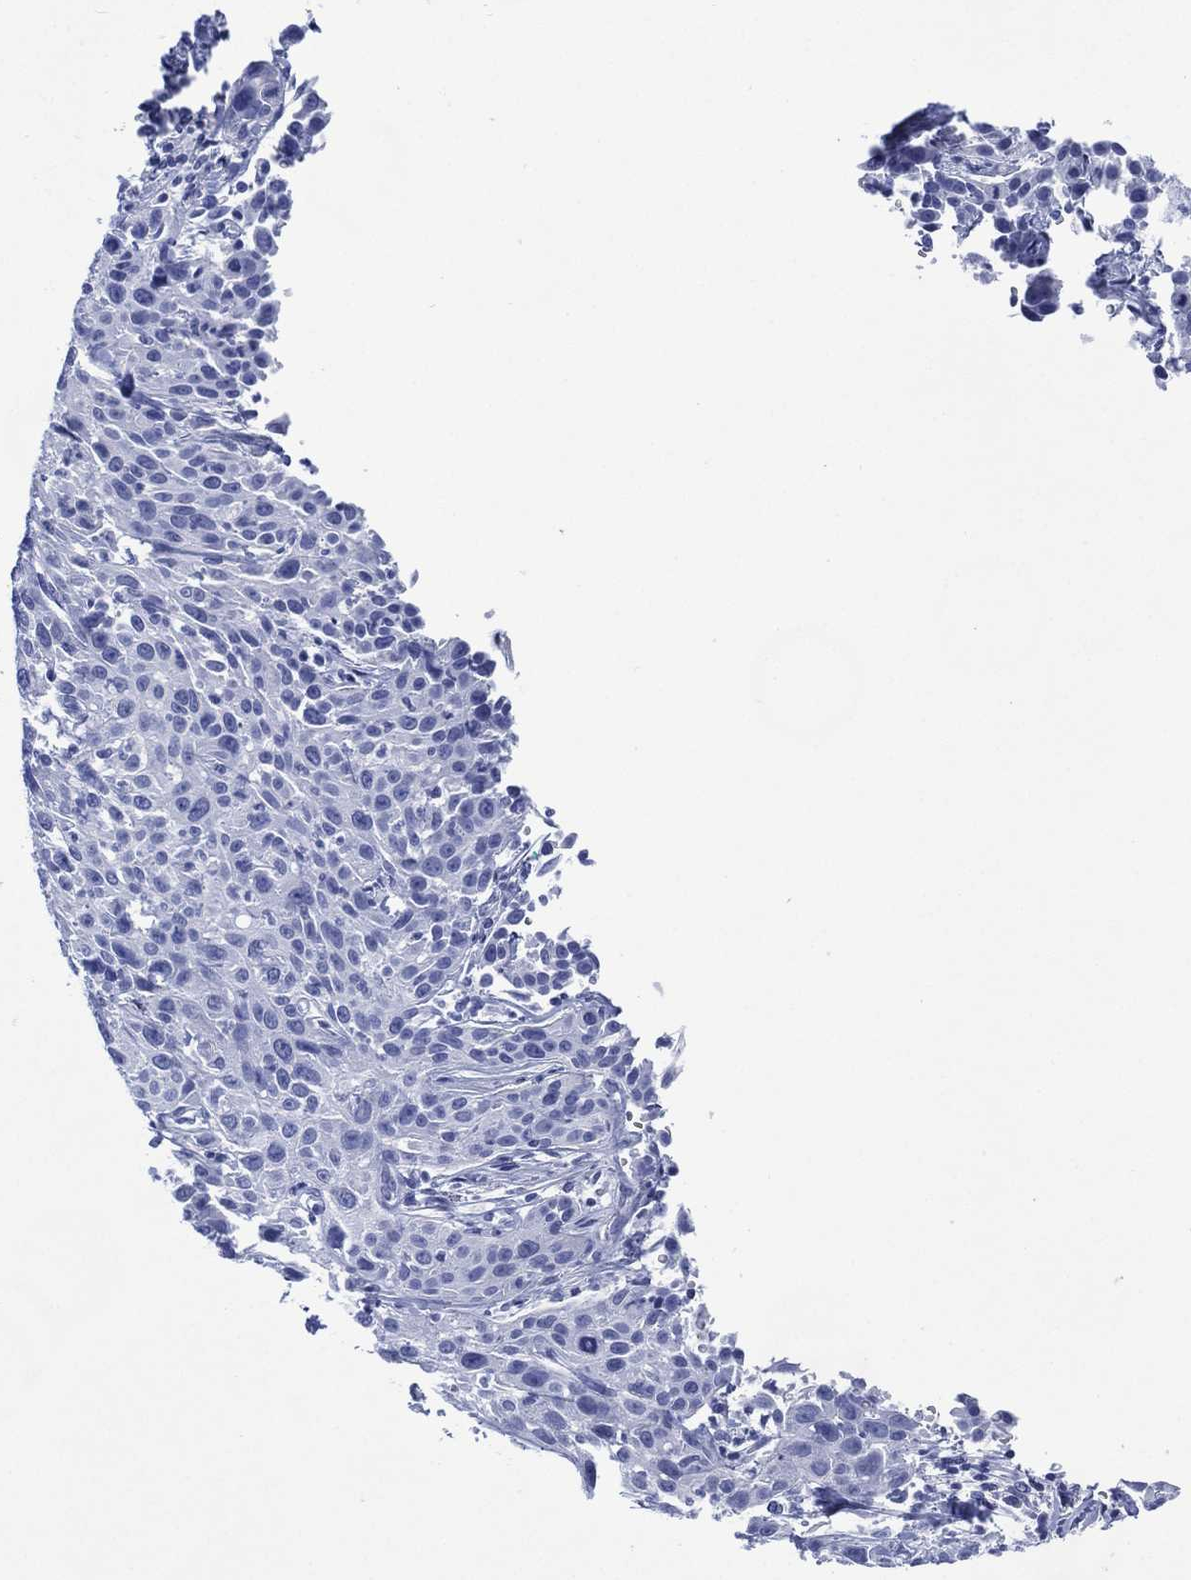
{"staining": {"intensity": "negative", "quantity": "none", "location": "none"}, "tissue": "cervical cancer", "cell_type": "Tumor cells", "image_type": "cancer", "snomed": [{"axis": "morphology", "description": "Squamous cell carcinoma, NOS"}, {"axis": "topography", "description": "Cervix"}], "caption": "A high-resolution histopathology image shows immunohistochemistry staining of squamous cell carcinoma (cervical), which exhibits no significant expression in tumor cells.", "gene": "SHCBP1L", "patient": {"sex": "female", "age": 26}}